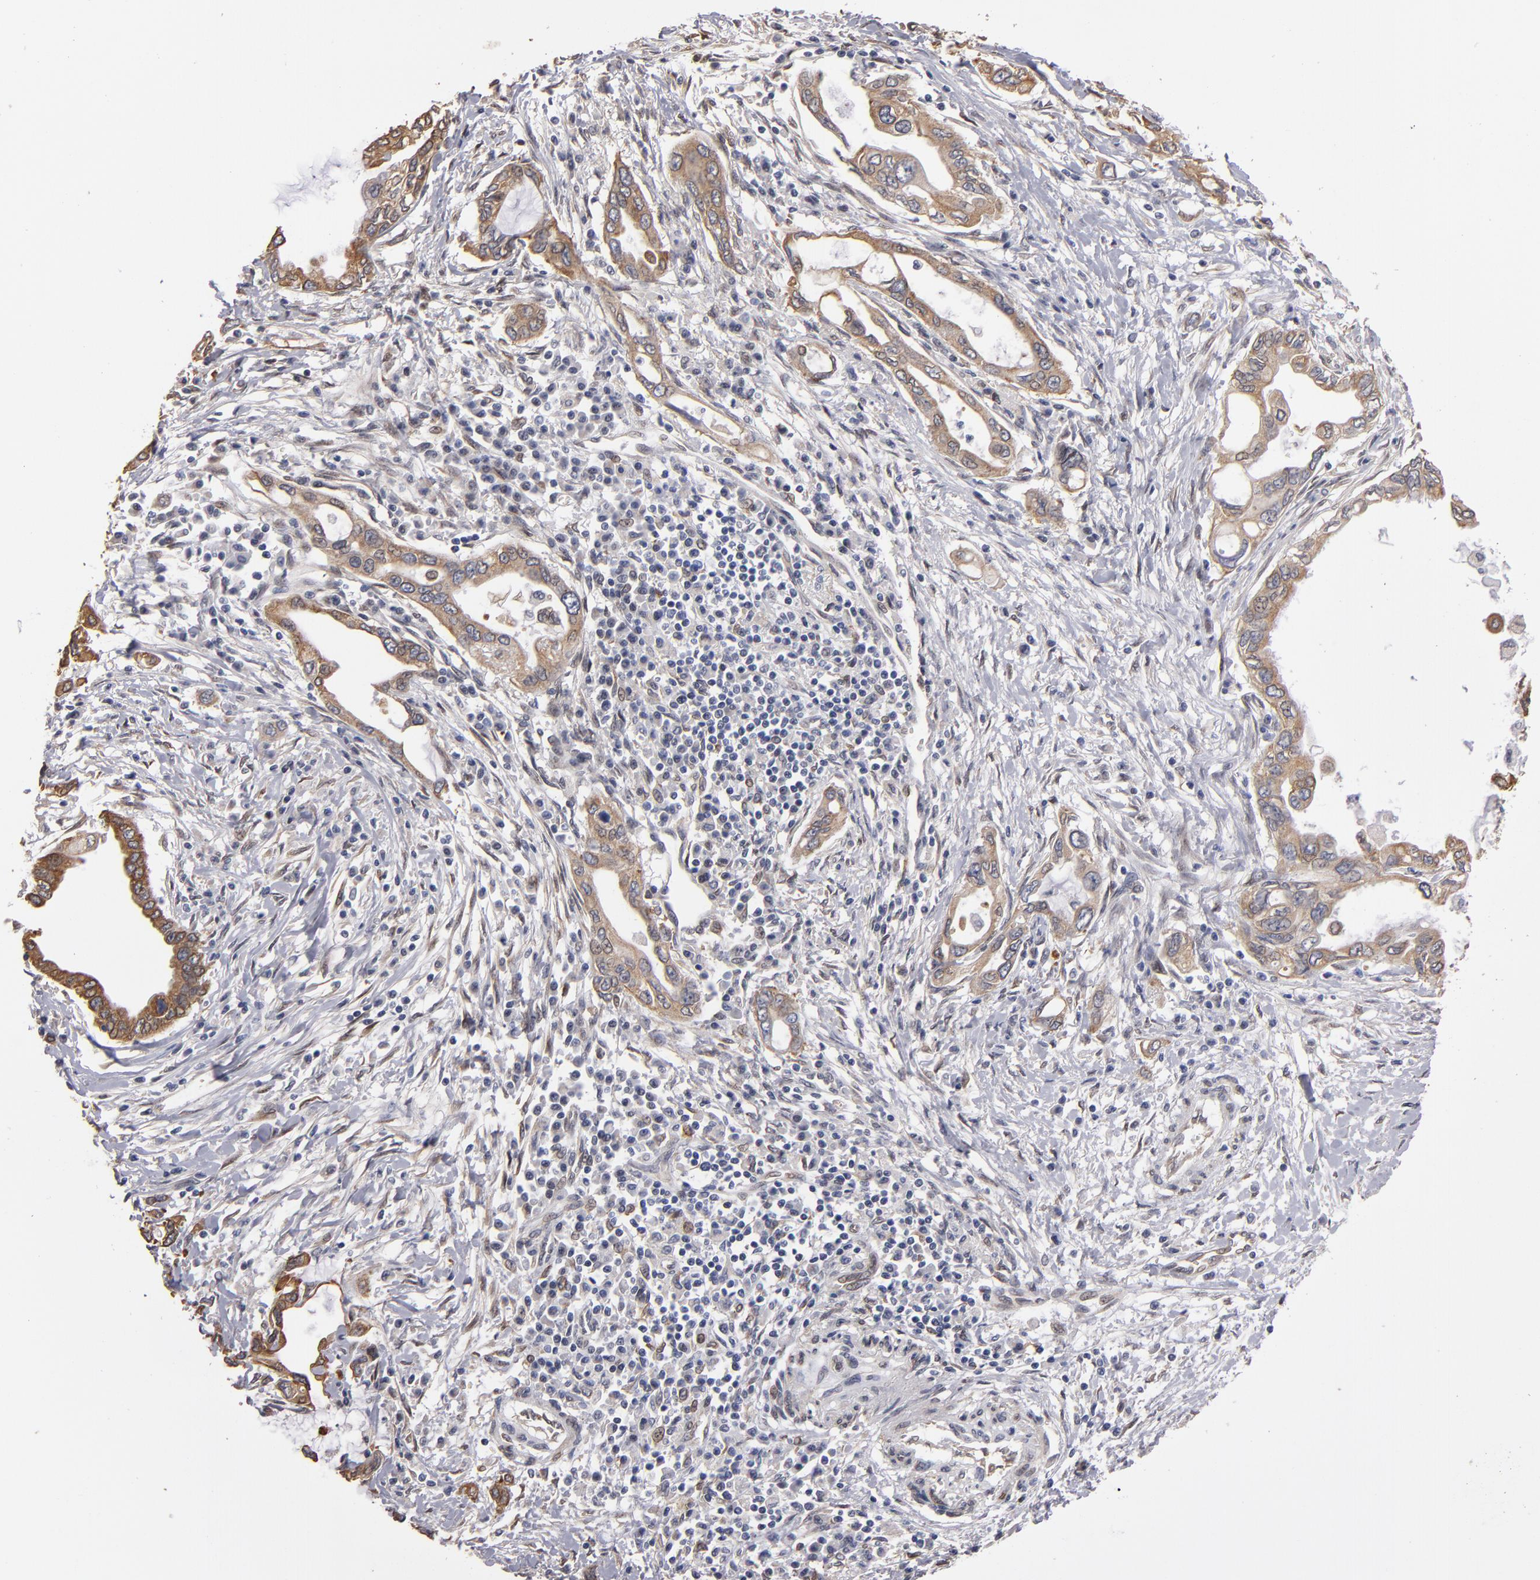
{"staining": {"intensity": "weak", "quantity": ">75%", "location": "cytoplasmic/membranous"}, "tissue": "pancreatic cancer", "cell_type": "Tumor cells", "image_type": "cancer", "snomed": [{"axis": "morphology", "description": "Adenocarcinoma, NOS"}, {"axis": "topography", "description": "Pancreas"}], "caption": "DAB immunohistochemical staining of human pancreatic cancer demonstrates weak cytoplasmic/membranous protein staining in about >75% of tumor cells. Nuclei are stained in blue.", "gene": "PGRMC1", "patient": {"sex": "female", "age": 57}}